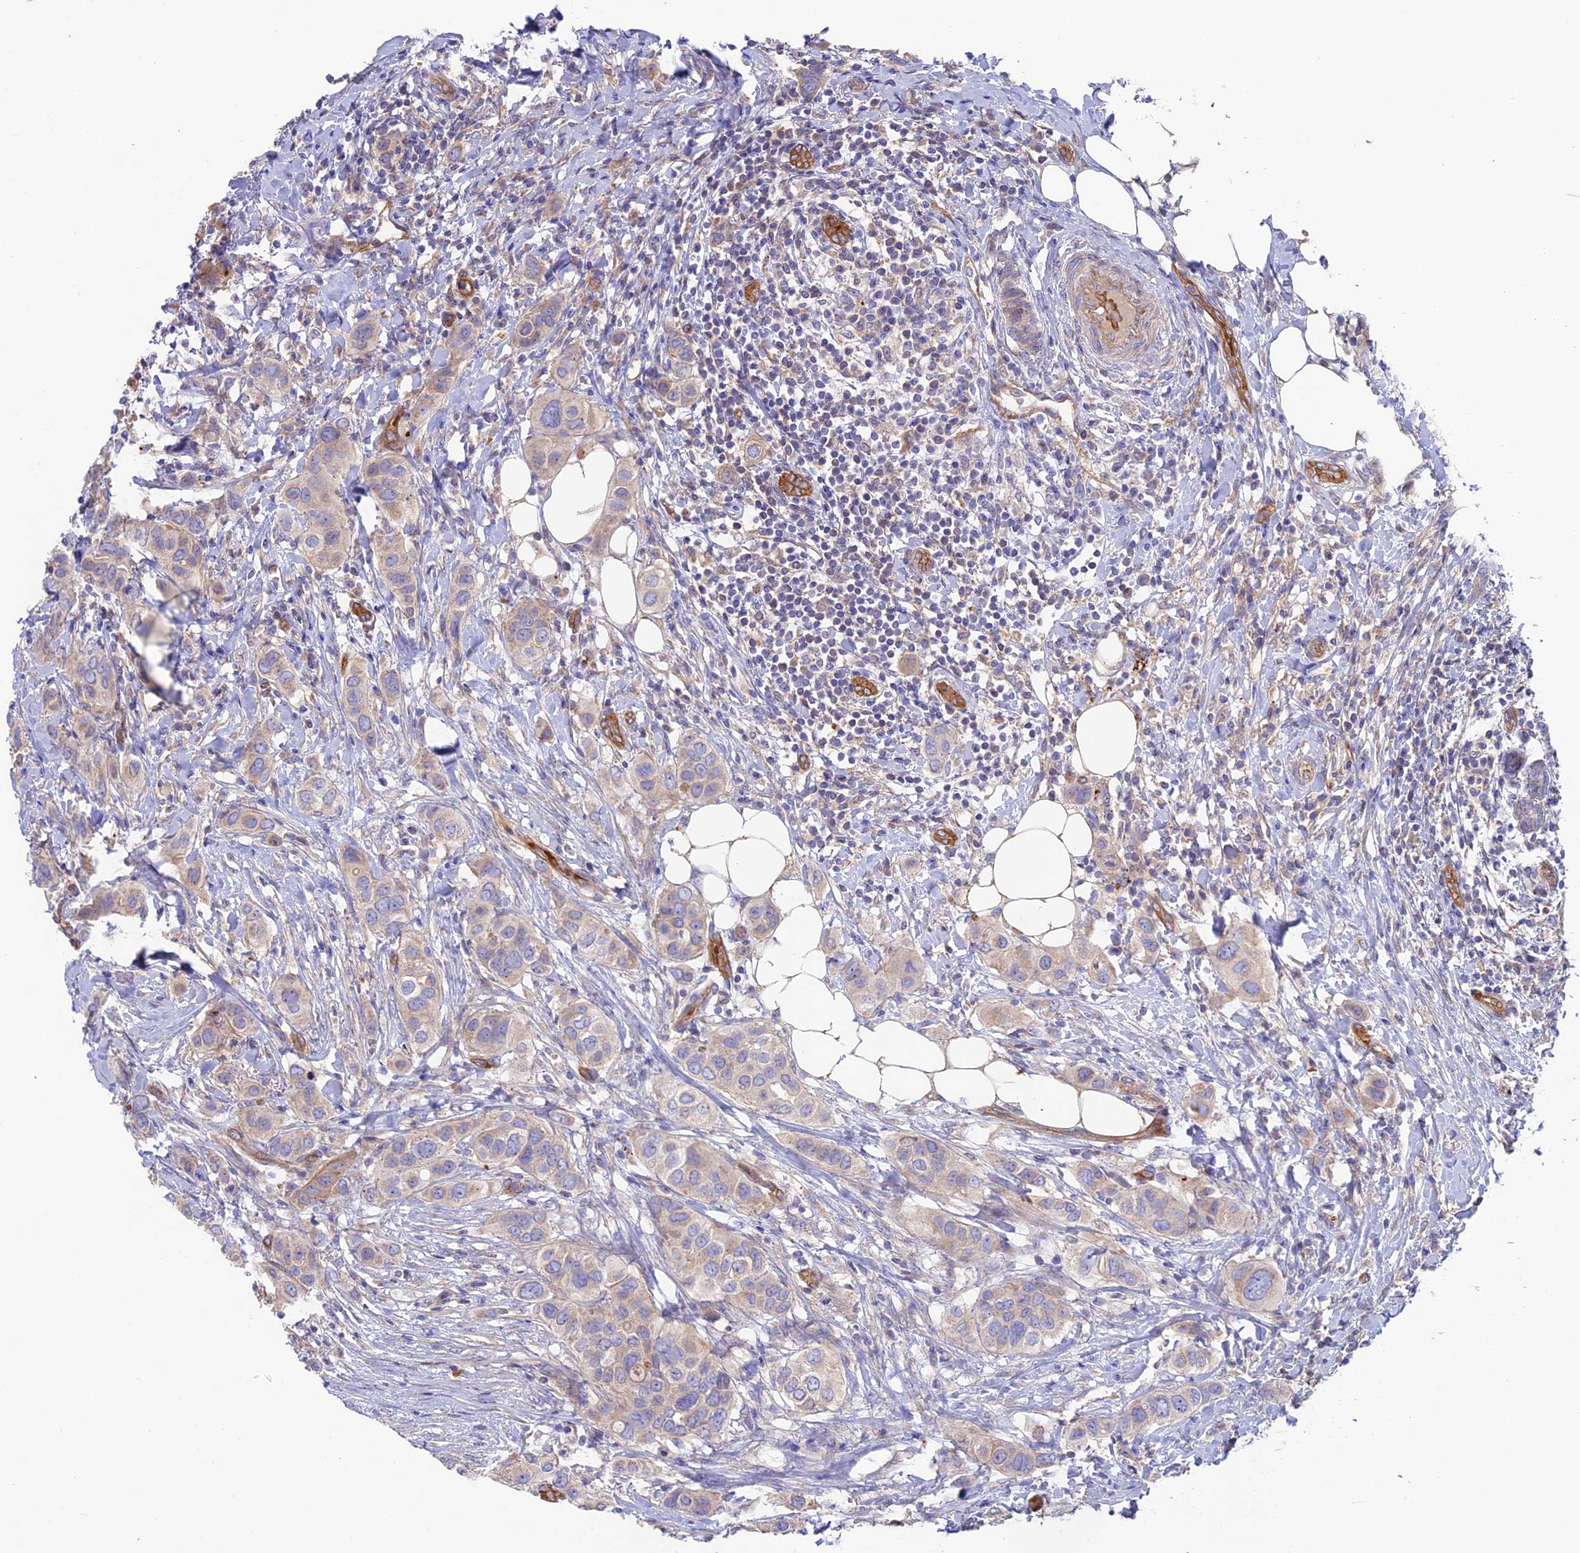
{"staining": {"intensity": "weak", "quantity": "<25%", "location": "cytoplasmic/membranous"}, "tissue": "breast cancer", "cell_type": "Tumor cells", "image_type": "cancer", "snomed": [{"axis": "morphology", "description": "Lobular carcinoma"}, {"axis": "topography", "description": "Breast"}], "caption": "IHC image of human lobular carcinoma (breast) stained for a protein (brown), which demonstrates no positivity in tumor cells. The staining was performed using DAB (3,3'-diaminobenzidine) to visualize the protein expression in brown, while the nuclei were stained in blue with hematoxylin (Magnification: 20x).", "gene": "DUS3L", "patient": {"sex": "female", "age": 51}}